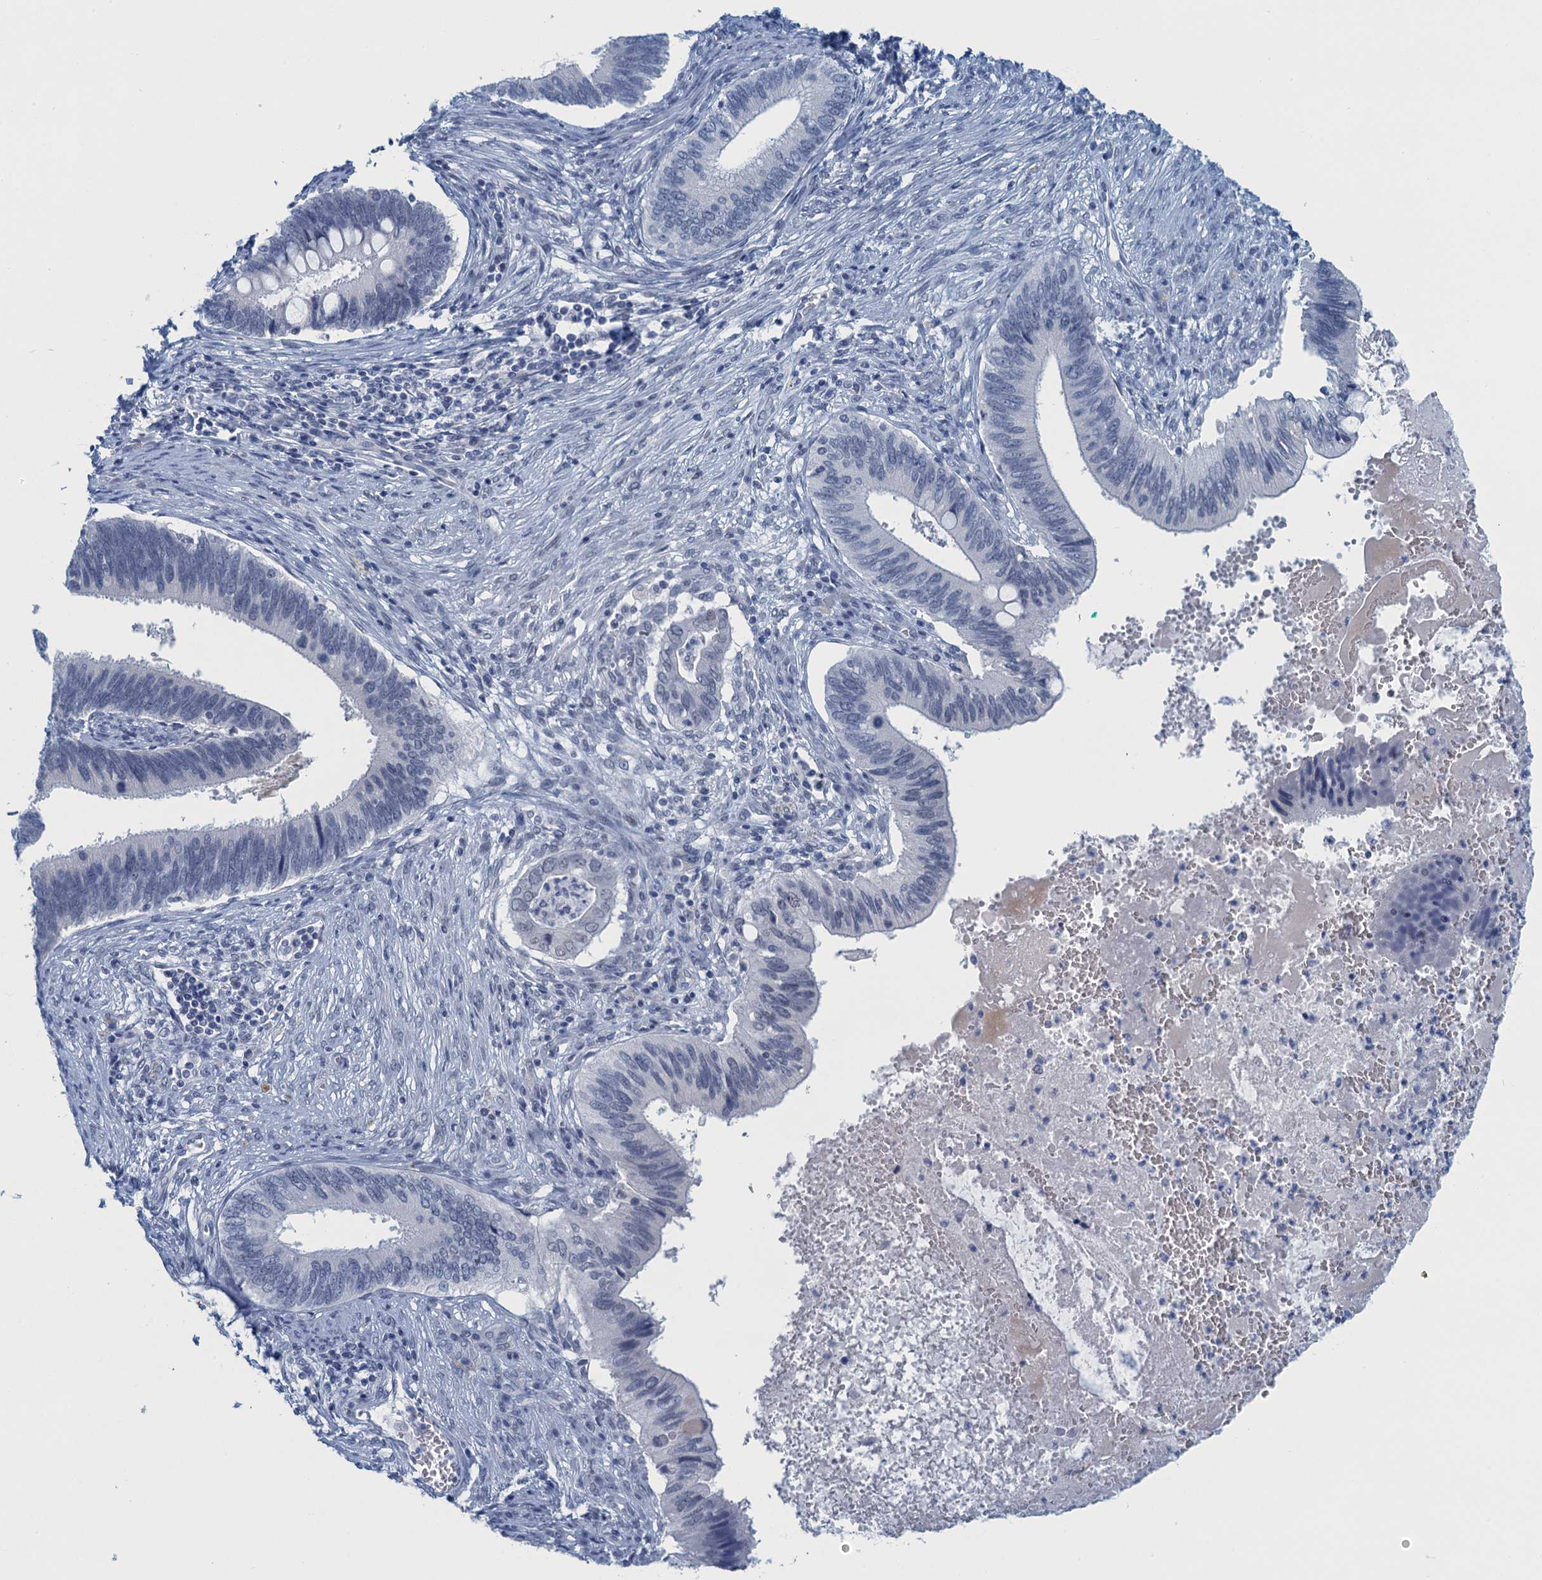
{"staining": {"intensity": "negative", "quantity": "none", "location": "none"}, "tissue": "cervical cancer", "cell_type": "Tumor cells", "image_type": "cancer", "snomed": [{"axis": "morphology", "description": "Adenocarcinoma, NOS"}, {"axis": "topography", "description": "Cervix"}], "caption": "Protein analysis of adenocarcinoma (cervical) reveals no significant staining in tumor cells.", "gene": "ENSG00000131152", "patient": {"sex": "female", "age": 42}}